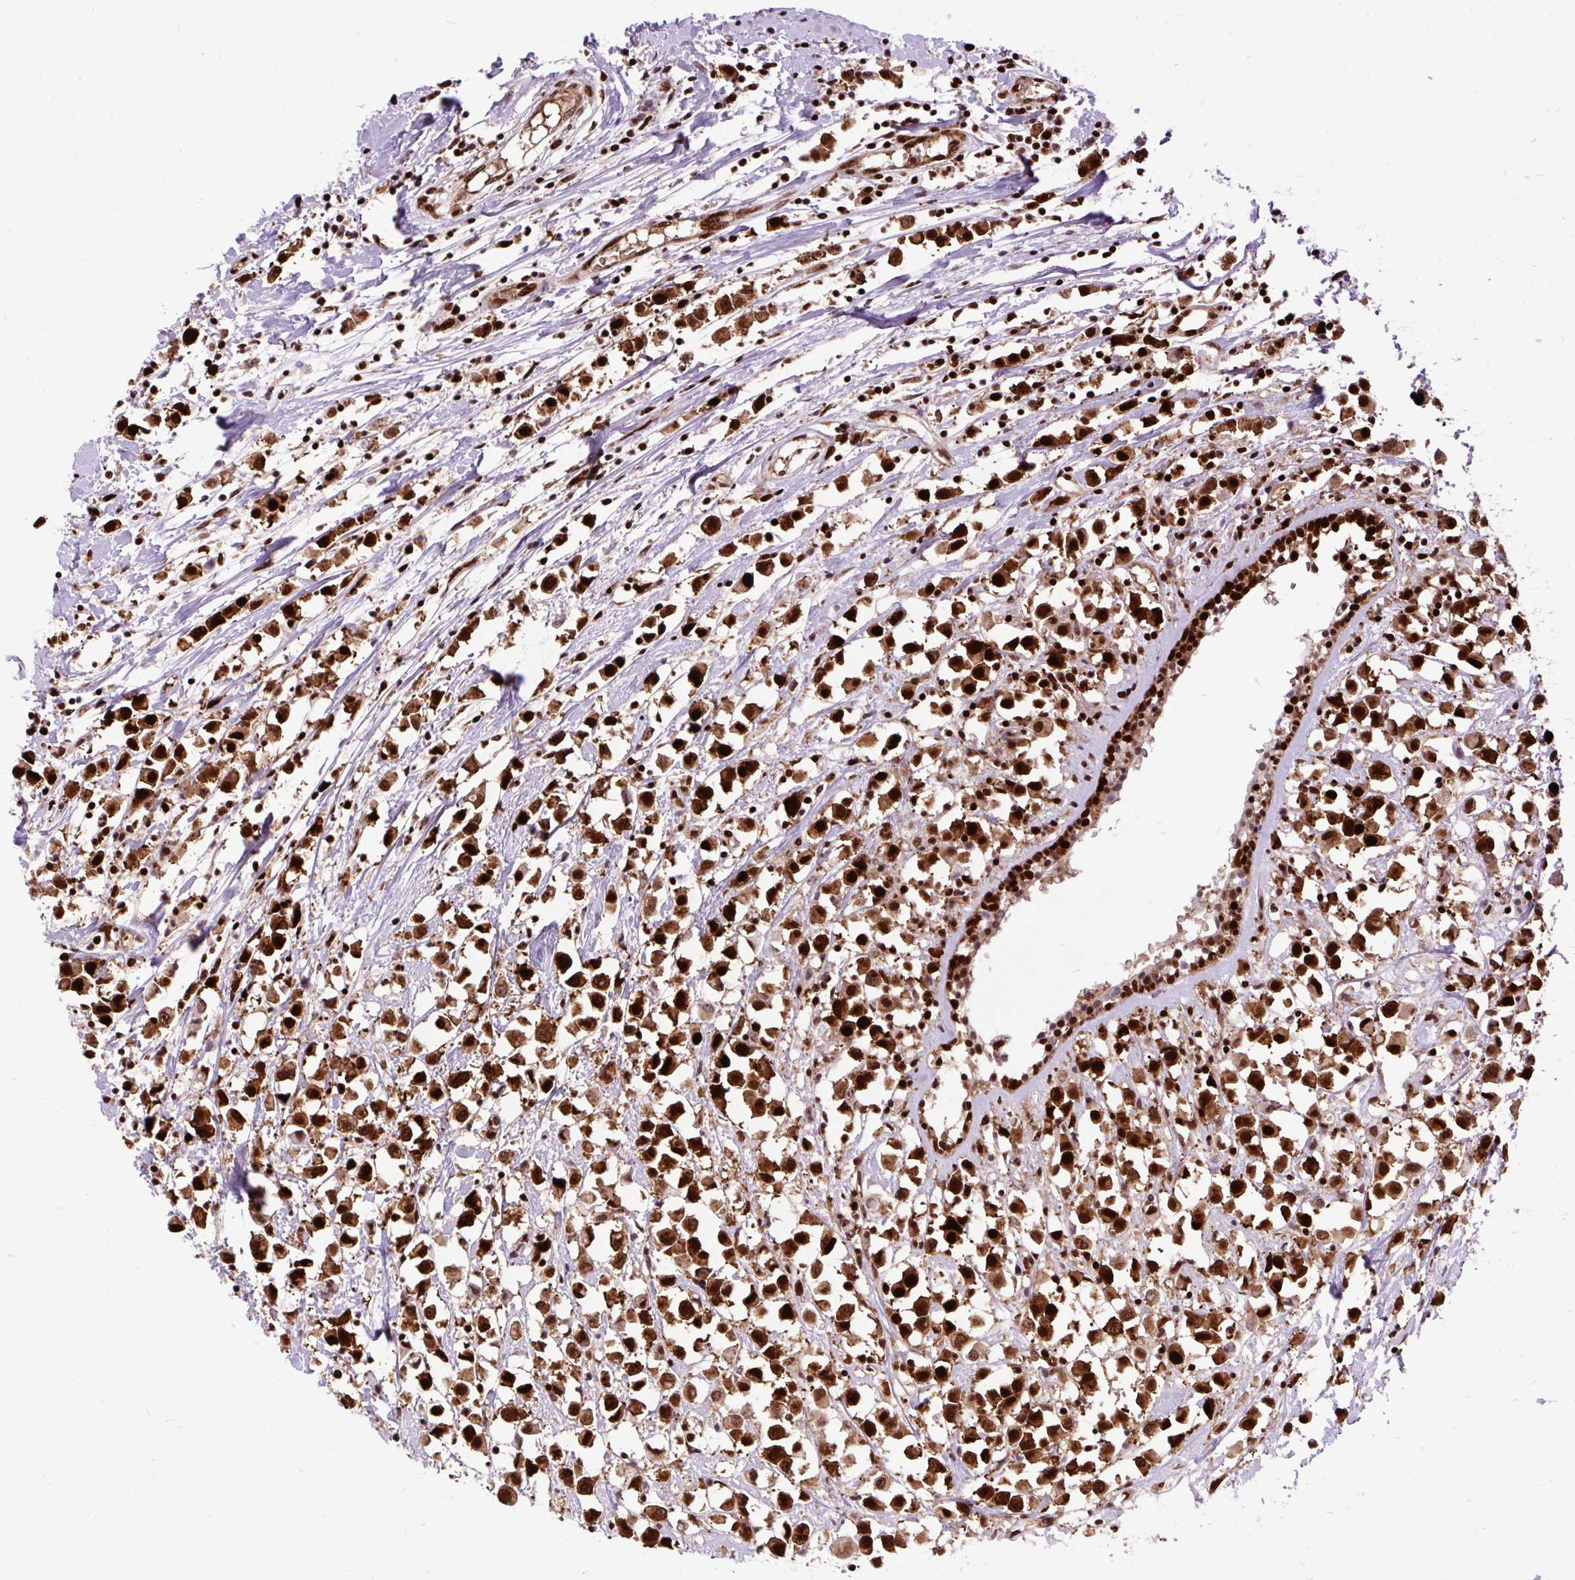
{"staining": {"intensity": "strong", "quantity": ">75%", "location": "nuclear"}, "tissue": "breast cancer", "cell_type": "Tumor cells", "image_type": "cancer", "snomed": [{"axis": "morphology", "description": "Duct carcinoma"}, {"axis": "topography", "description": "Breast"}], "caption": "This image exhibits immunohistochemistry staining of breast cancer, with high strong nuclear expression in about >75% of tumor cells.", "gene": "FUS", "patient": {"sex": "female", "age": 61}}